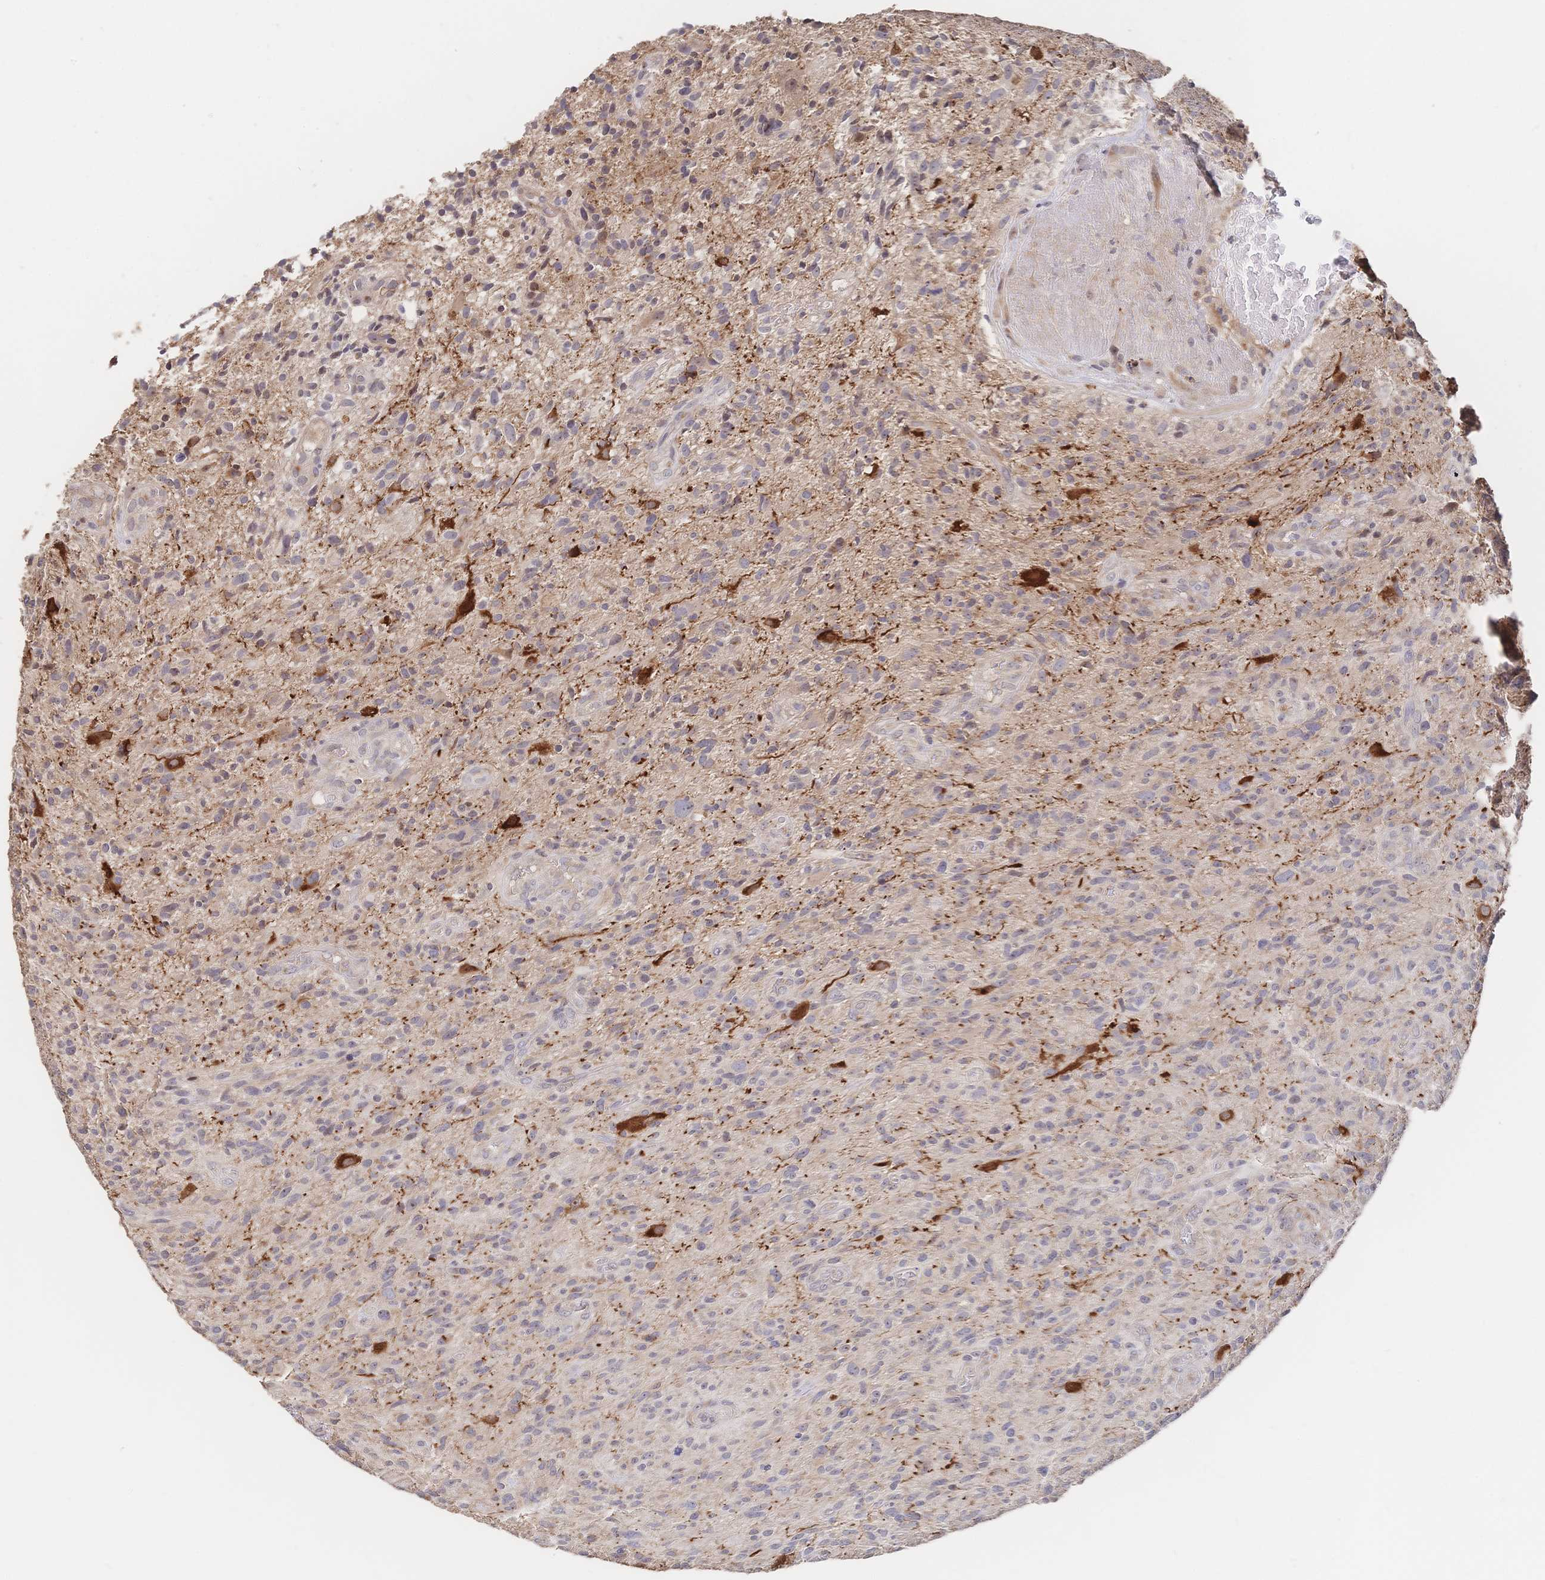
{"staining": {"intensity": "moderate", "quantity": "<25%", "location": "cytoplasmic/membranous"}, "tissue": "glioma", "cell_type": "Tumor cells", "image_type": "cancer", "snomed": [{"axis": "morphology", "description": "Glioma, malignant, High grade"}, {"axis": "topography", "description": "Brain"}], "caption": "IHC image of neoplastic tissue: glioma stained using IHC reveals low levels of moderate protein expression localized specifically in the cytoplasmic/membranous of tumor cells, appearing as a cytoplasmic/membranous brown color.", "gene": "DNAJA4", "patient": {"sex": "male", "age": 75}}